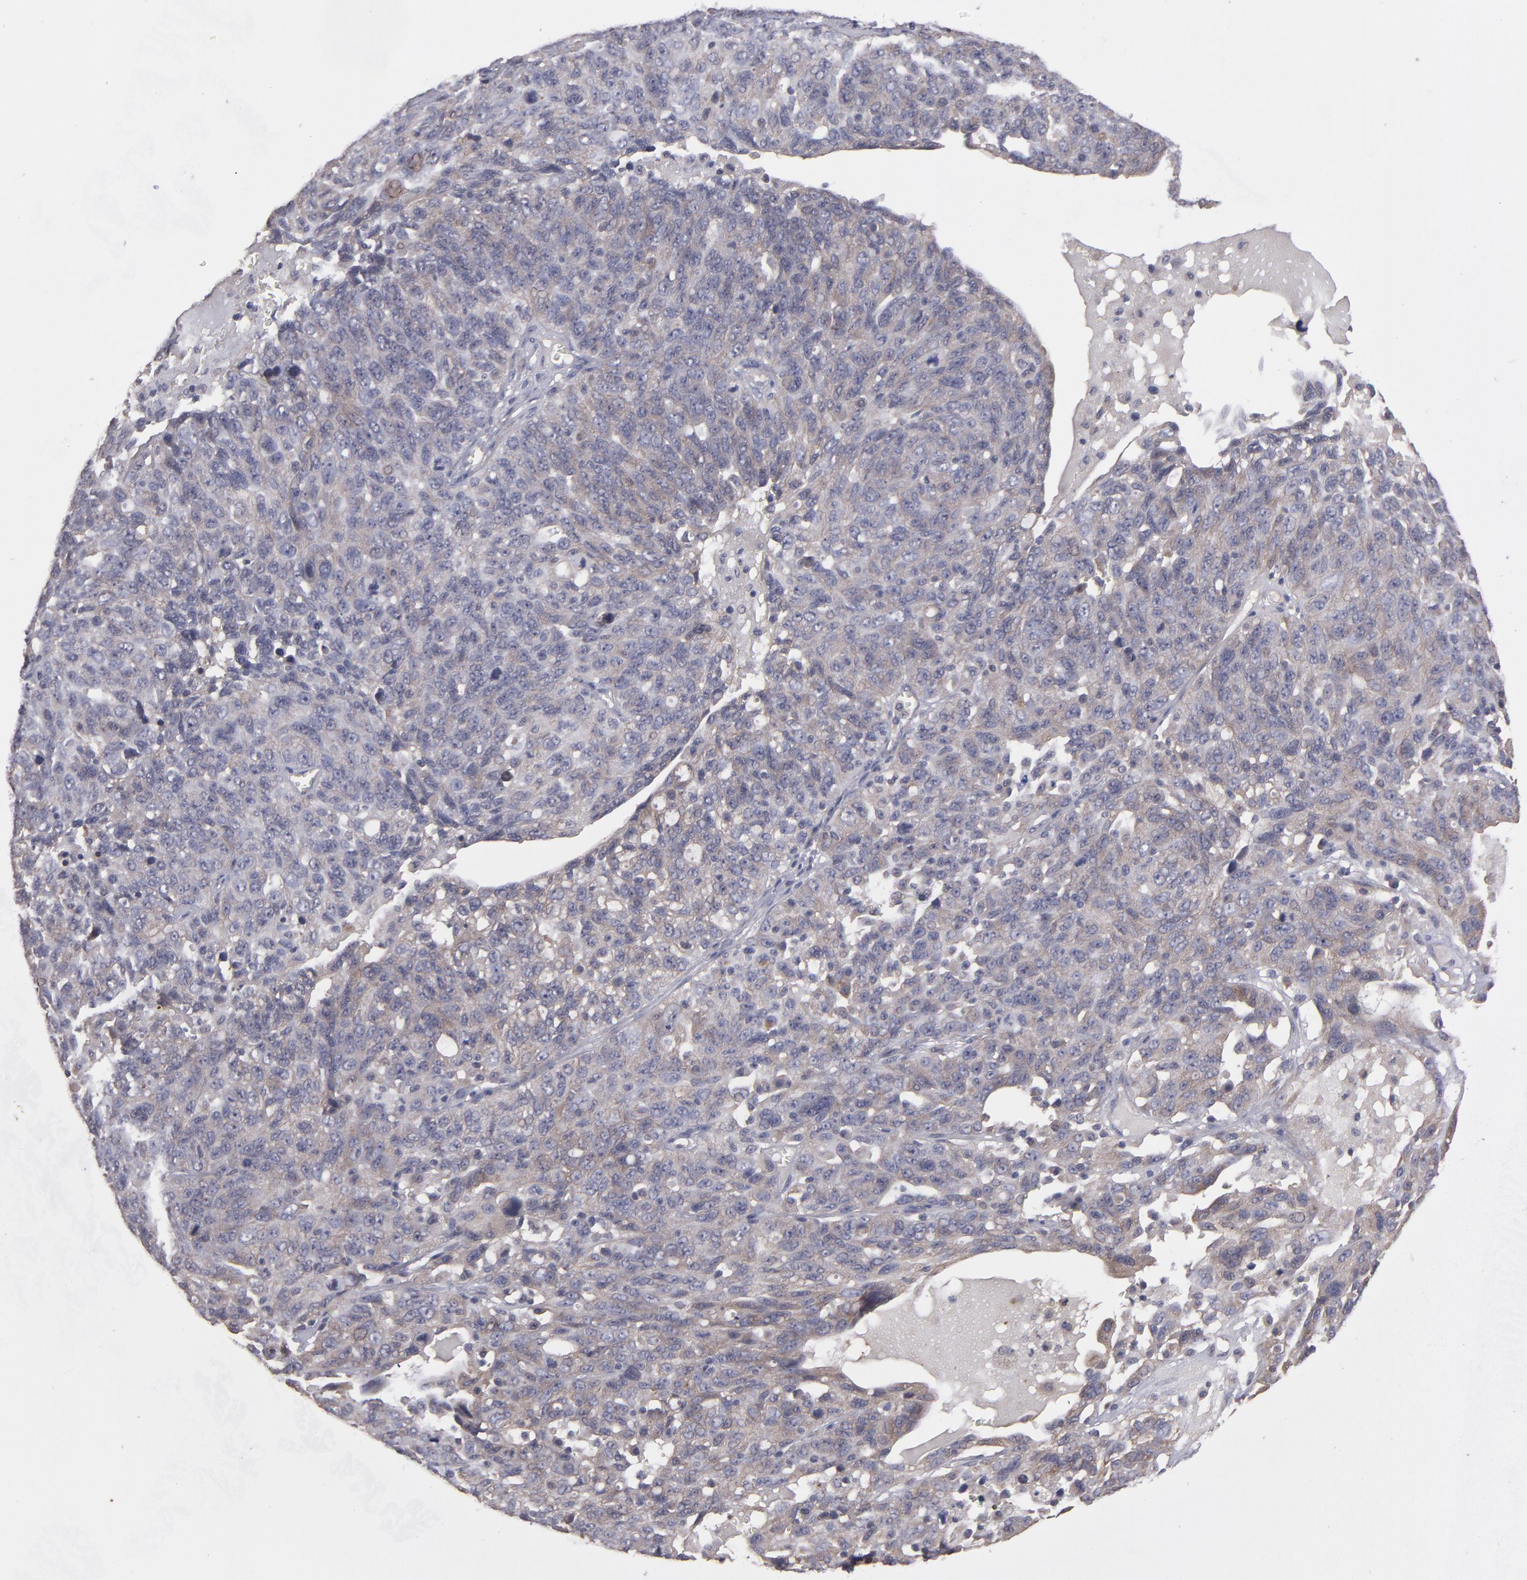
{"staining": {"intensity": "weak", "quantity": "25%-75%", "location": "cytoplasmic/membranous"}, "tissue": "ovarian cancer", "cell_type": "Tumor cells", "image_type": "cancer", "snomed": [{"axis": "morphology", "description": "Cystadenocarcinoma, serous, NOS"}, {"axis": "topography", "description": "Ovary"}], "caption": "Immunohistochemistry (IHC) of human ovarian serous cystadenocarcinoma displays low levels of weak cytoplasmic/membranous positivity in about 25%-75% of tumor cells. The staining is performed using DAB (3,3'-diaminobenzidine) brown chromogen to label protein expression. The nuclei are counter-stained blue using hematoxylin.", "gene": "CTSO", "patient": {"sex": "female", "age": 71}}